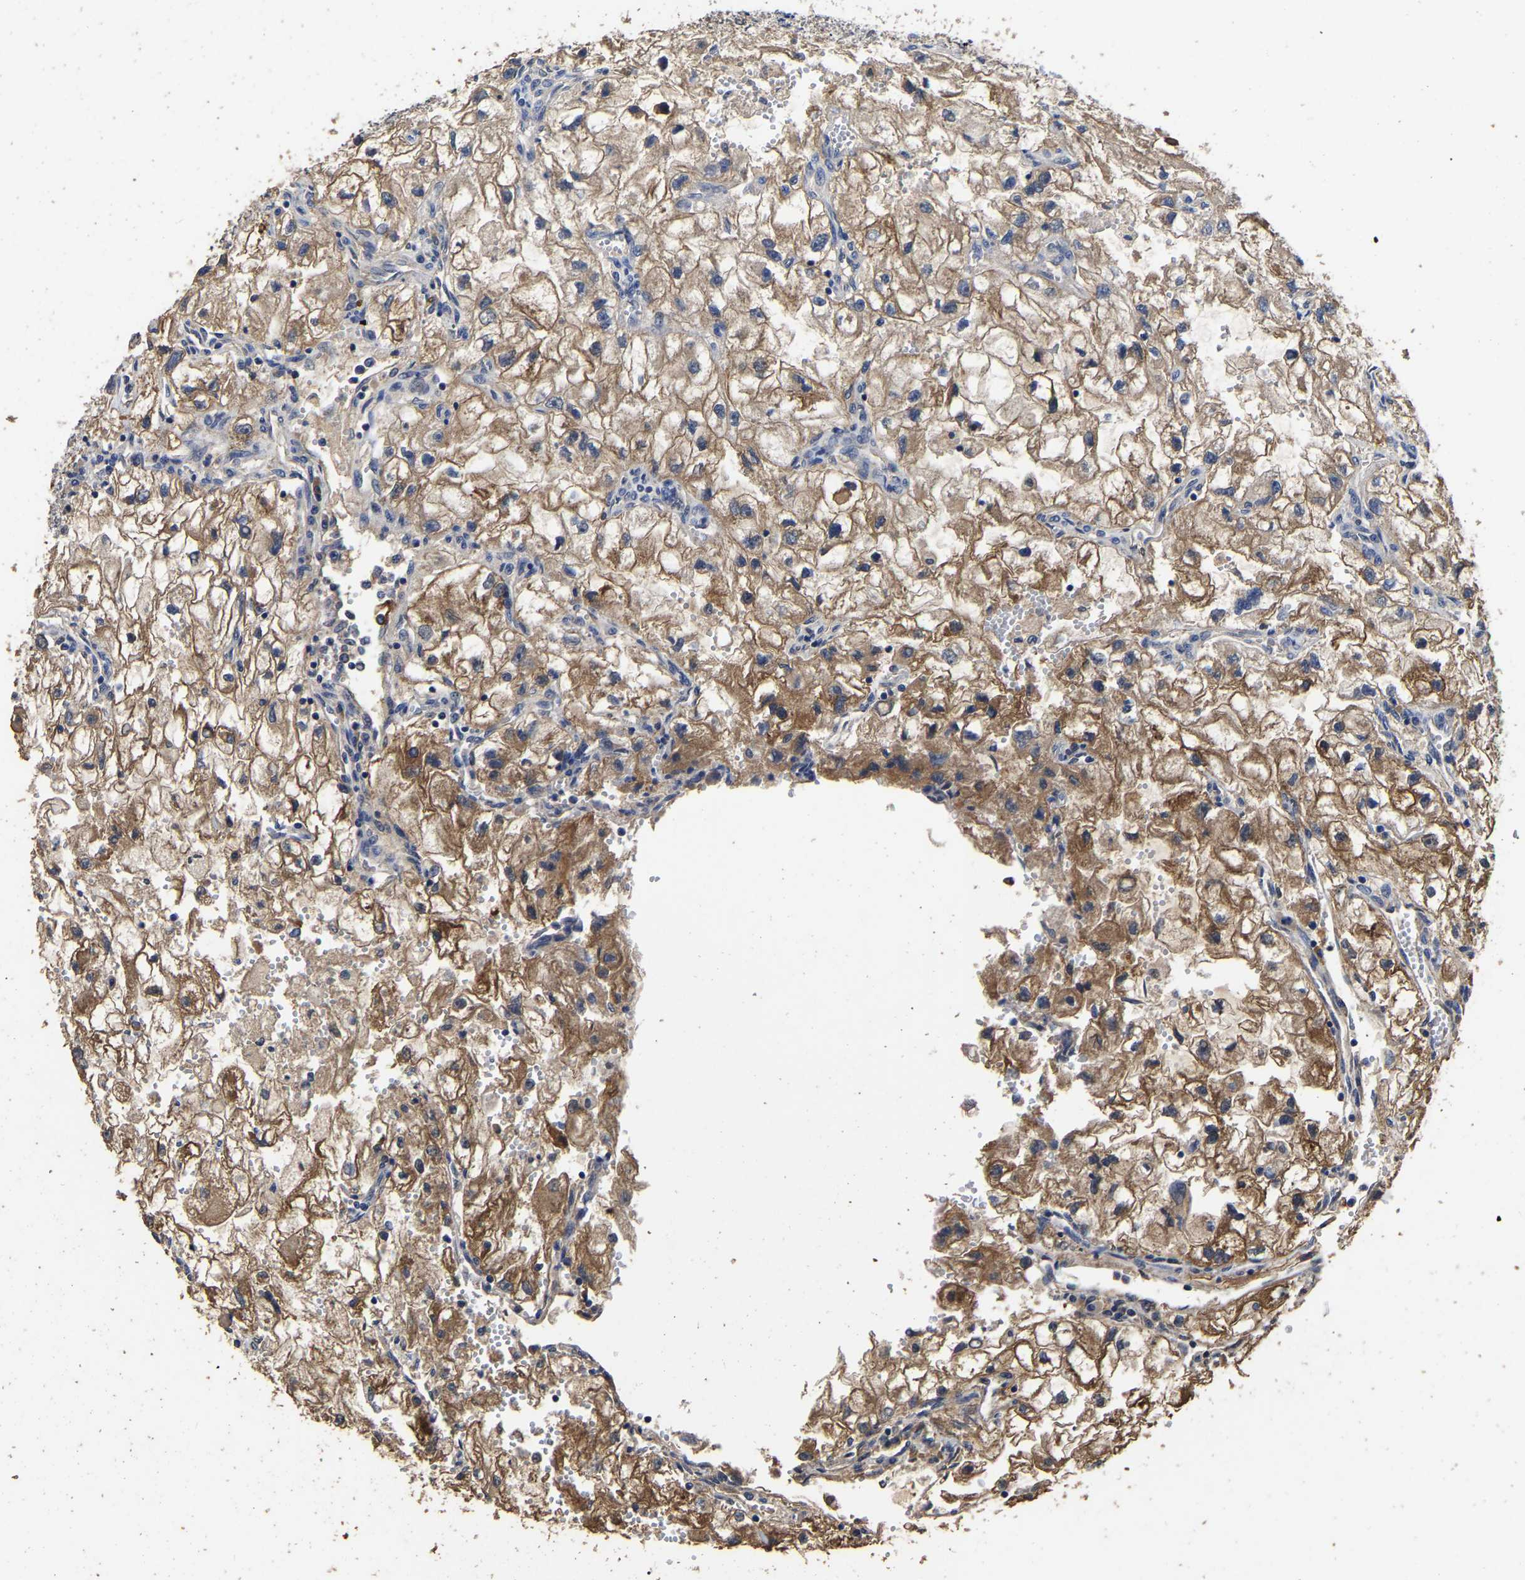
{"staining": {"intensity": "moderate", "quantity": ">75%", "location": "cytoplasmic/membranous"}, "tissue": "renal cancer", "cell_type": "Tumor cells", "image_type": "cancer", "snomed": [{"axis": "morphology", "description": "Adenocarcinoma, NOS"}, {"axis": "topography", "description": "Kidney"}], "caption": "High-magnification brightfield microscopy of renal adenocarcinoma stained with DAB (brown) and counterstained with hematoxylin (blue). tumor cells exhibit moderate cytoplasmic/membranous staining is present in approximately>75% of cells.", "gene": "STK32C", "patient": {"sex": "female", "age": 70}}